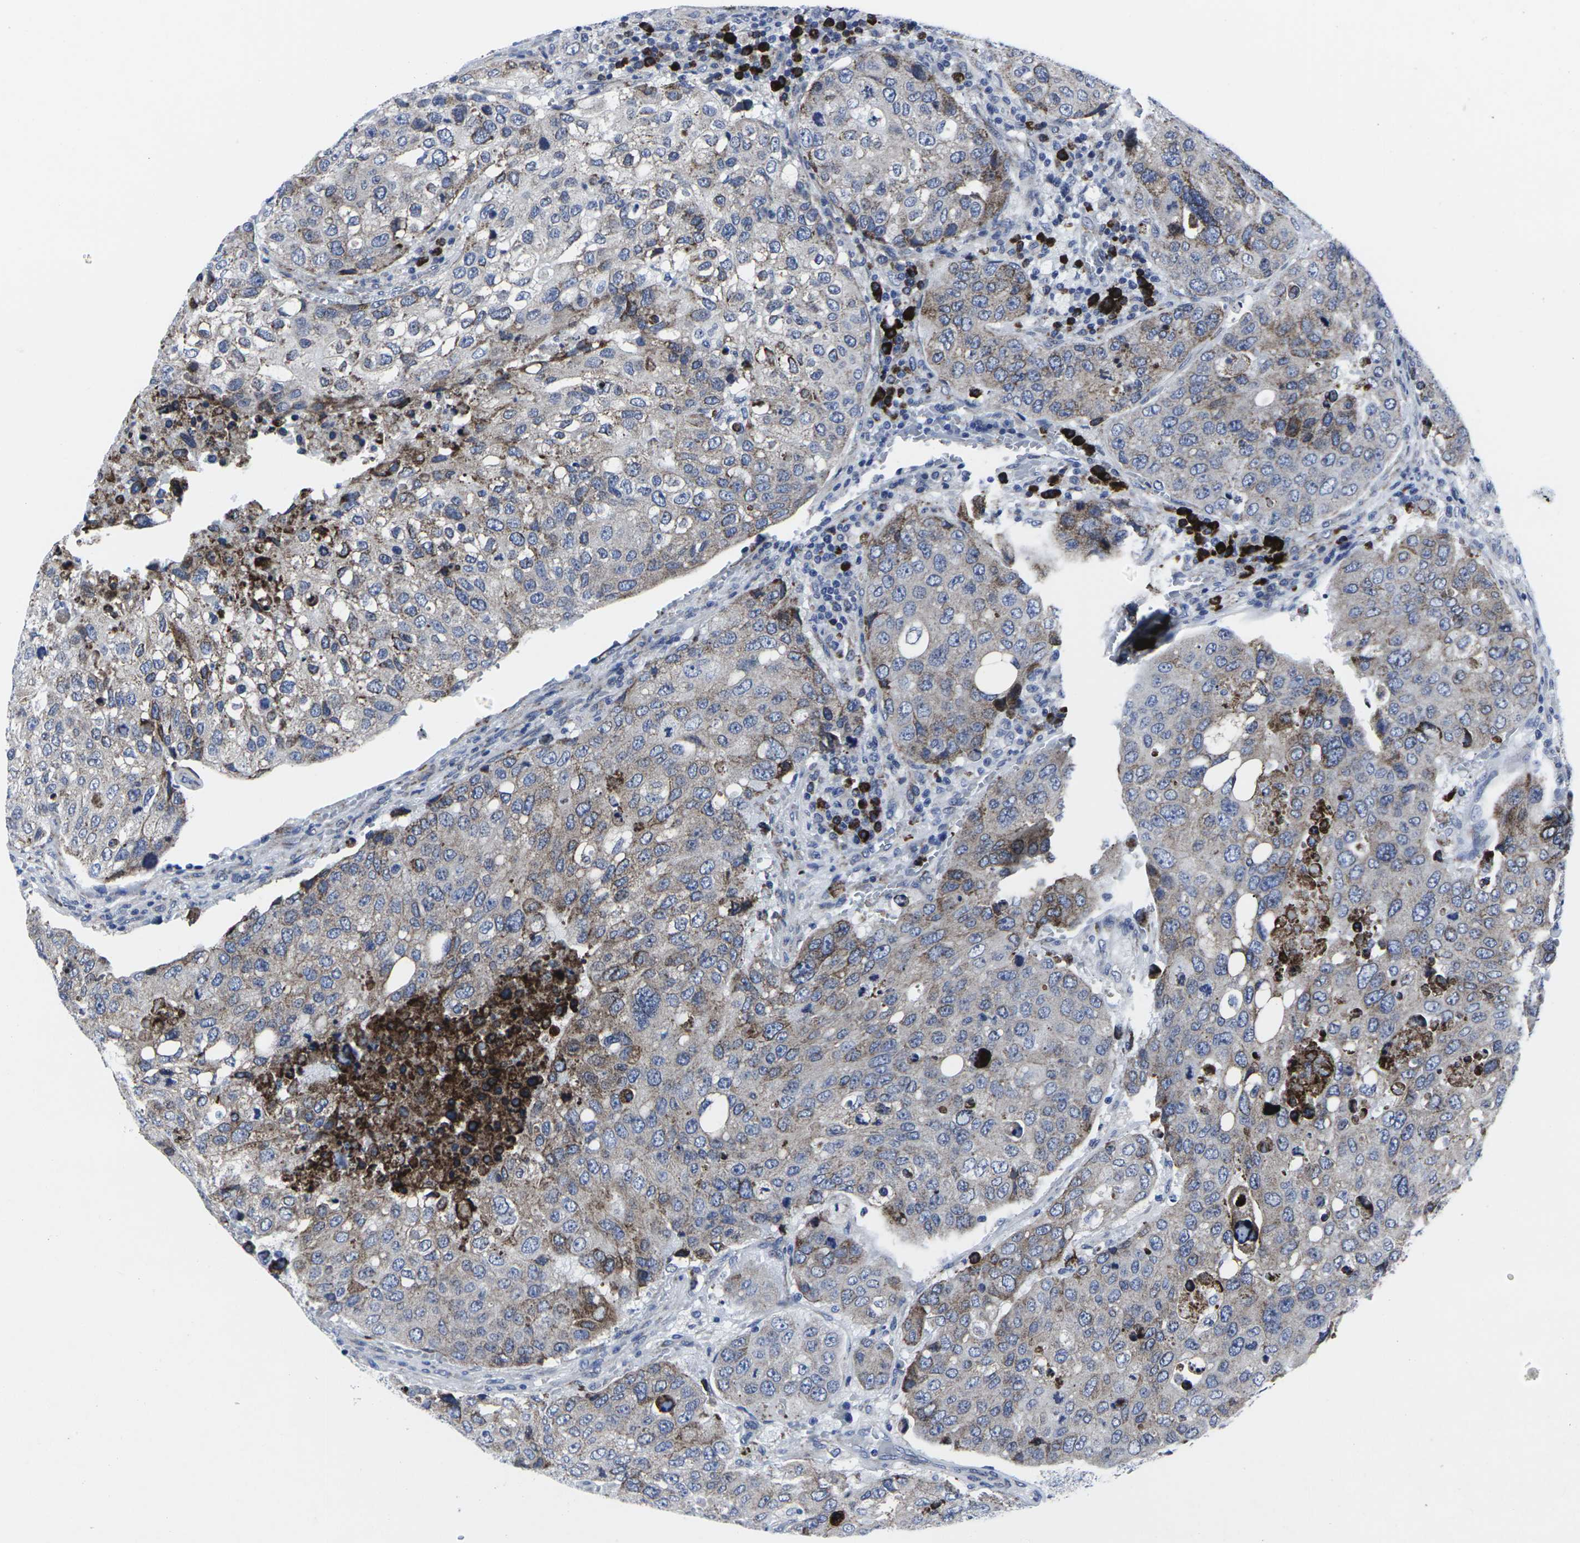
{"staining": {"intensity": "weak", "quantity": ">75%", "location": "cytoplasmic/membranous"}, "tissue": "urothelial cancer", "cell_type": "Tumor cells", "image_type": "cancer", "snomed": [{"axis": "morphology", "description": "Urothelial carcinoma, High grade"}, {"axis": "topography", "description": "Lymph node"}, {"axis": "topography", "description": "Urinary bladder"}], "caption": "Immunohistochemistry (IHC) (DAB (3,3'-diaminobenzidine)) staining of urothelial cancer reveals weak cytoplasmic/membranous protein staining in approximately >75% of tumor cells.", "gene": "RPN1", "patient": {"sex": "male", "age": 51}}